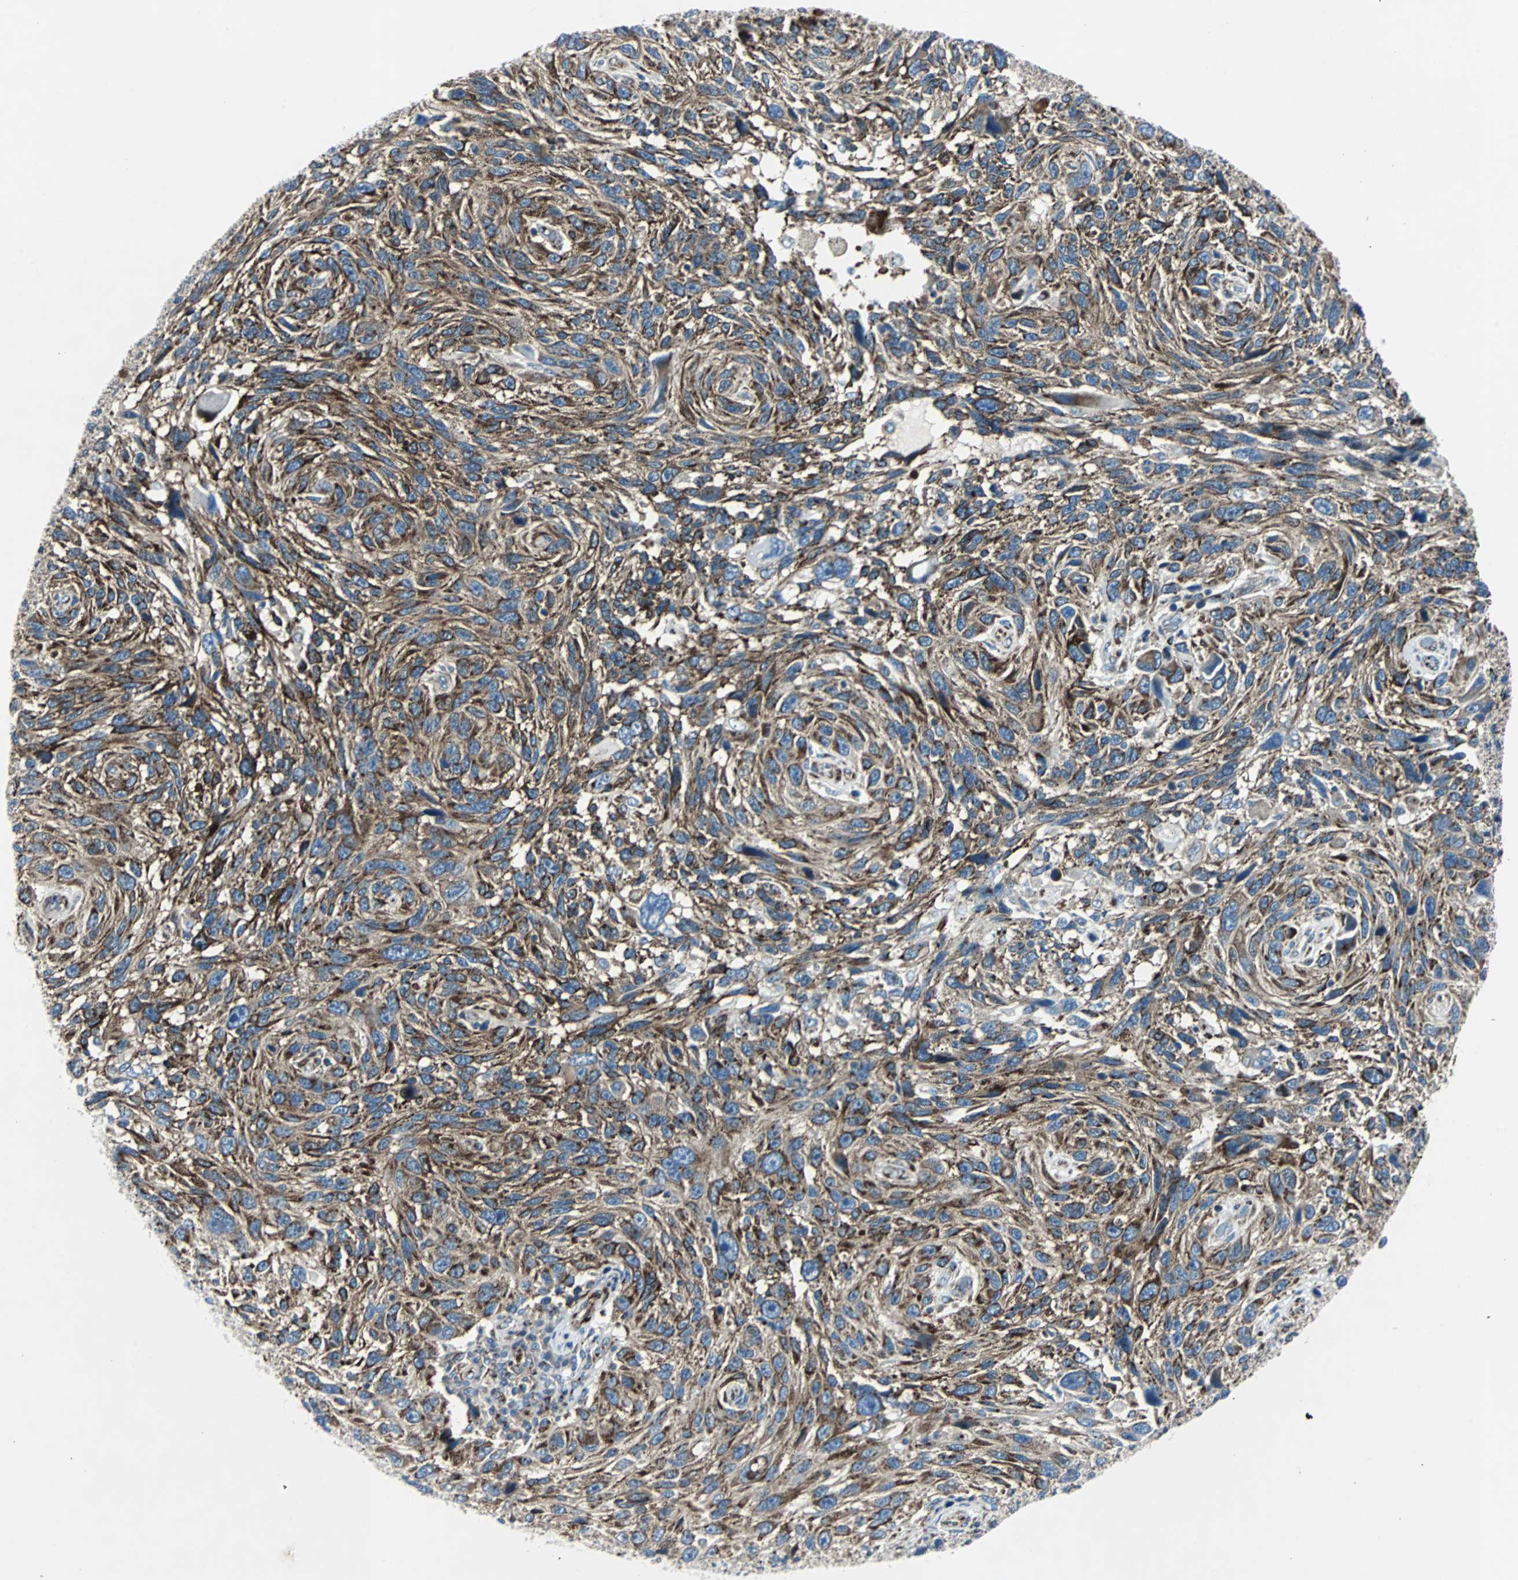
{"staining": {"intensity": "strong", "quantity": ">75%", "location": "cytoplasmic/membranous"}, "tissue": "melanoma", "cell_type": "Tumor cells", "image_type": "cancer", "snomed": [{"axis": "morphology", "description": "Malignant melanoma, NOS"}, {"axis": "topography", "description": "Skin"}], "caption": "Human melanoma stained with a brown dye shows strong cytoplasmic/membranous positive staining in about >75% of tumor cells.", "gene": "BBC3", "patient": {"sex": "male", "age": 53}}